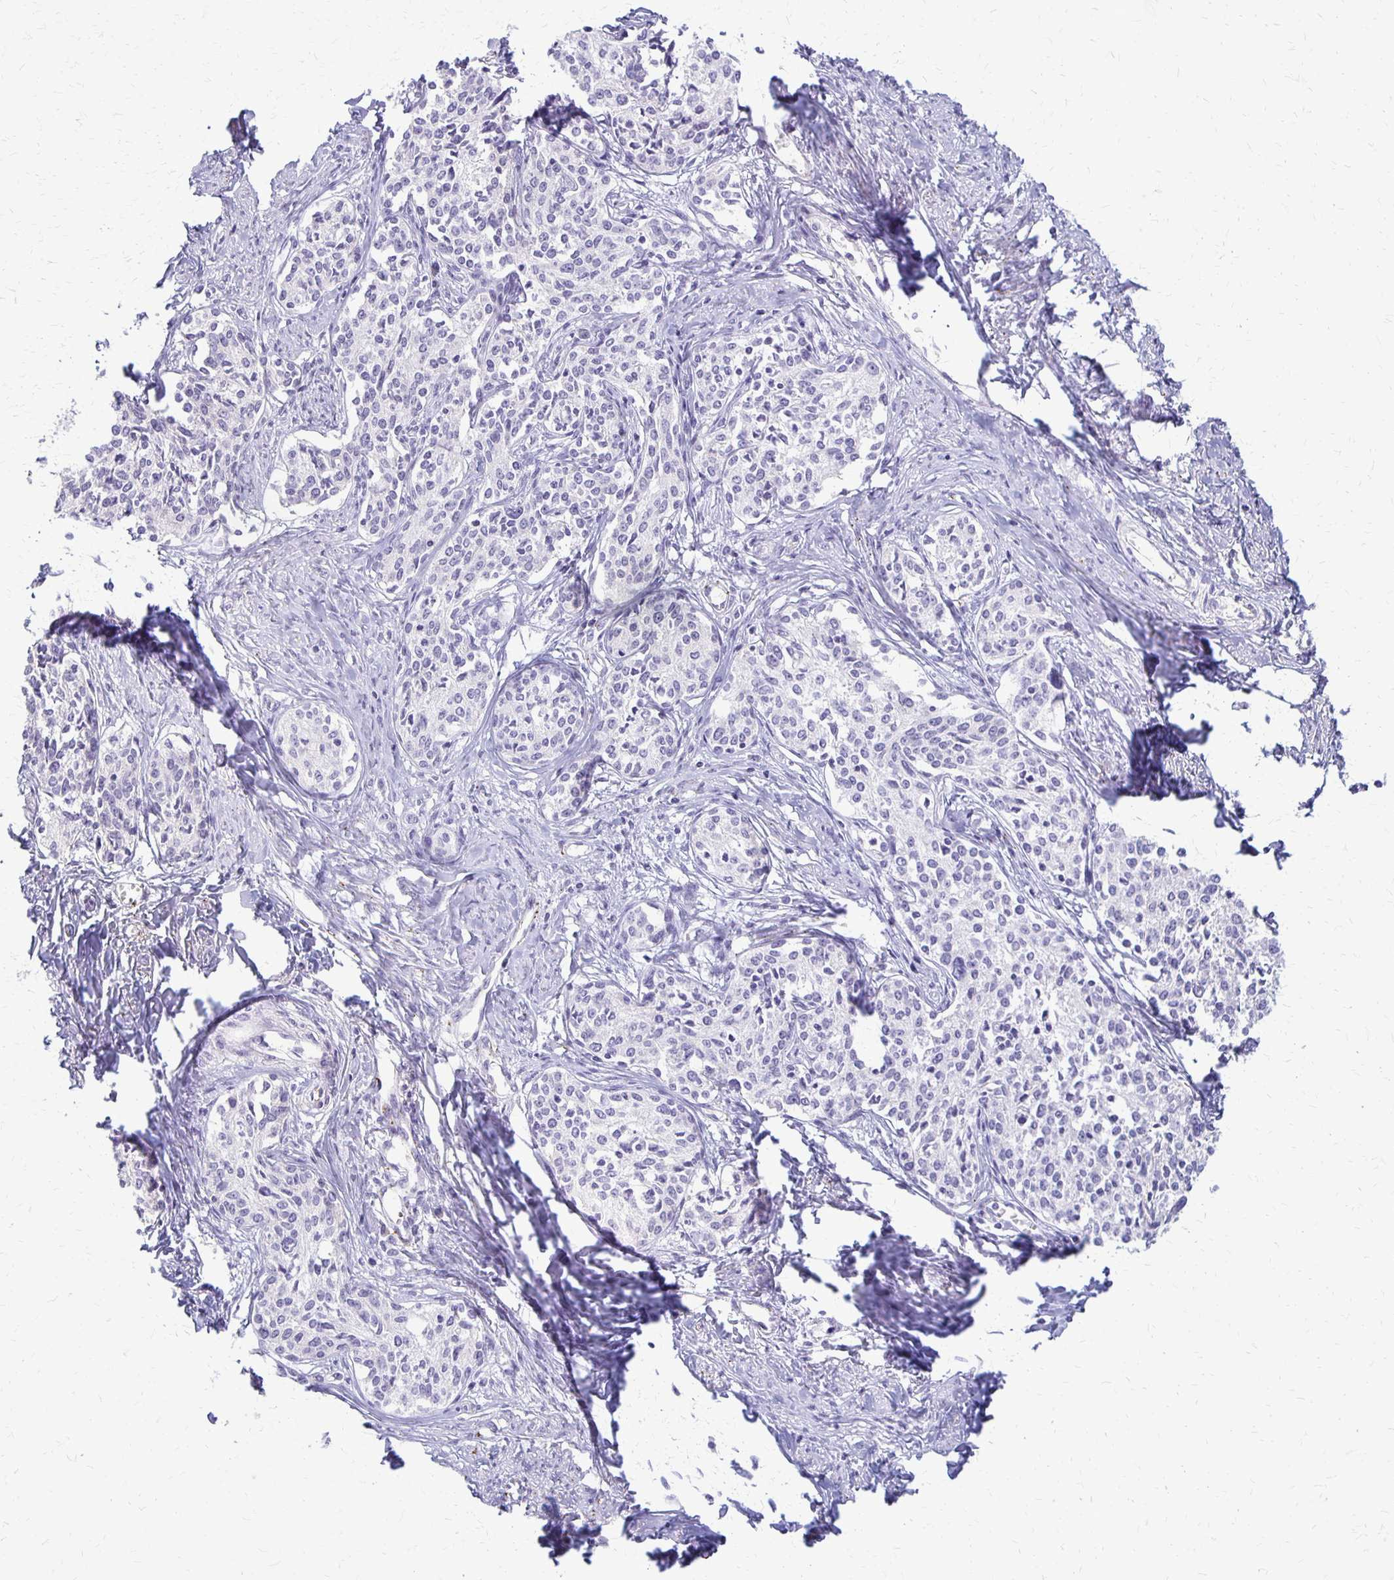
{"staining": {"intensity": "negative", "quantity": "none", "location": "none"}, "tissue": "cervical cancer", "cell_type": "Tumor cells", "image_type": "cancer", "snomed": [{"axis": "morphology", "description": "Squamous cell carcinoma, NOS"}, {"axis": "morphology", "description": "Adenocarcinoma, NOS"}, {"axis": "topography", "description": "Cervix"}], "caption": "Immunohistochemistry (IHC) histopathology image of neoplastic tissue: human cervical adenocarcinoma stained with DAB exhibits no significant protein positivity in tumor cells.", "gene": "RHOC", "patient": {"sex": "female", "age": 52}}